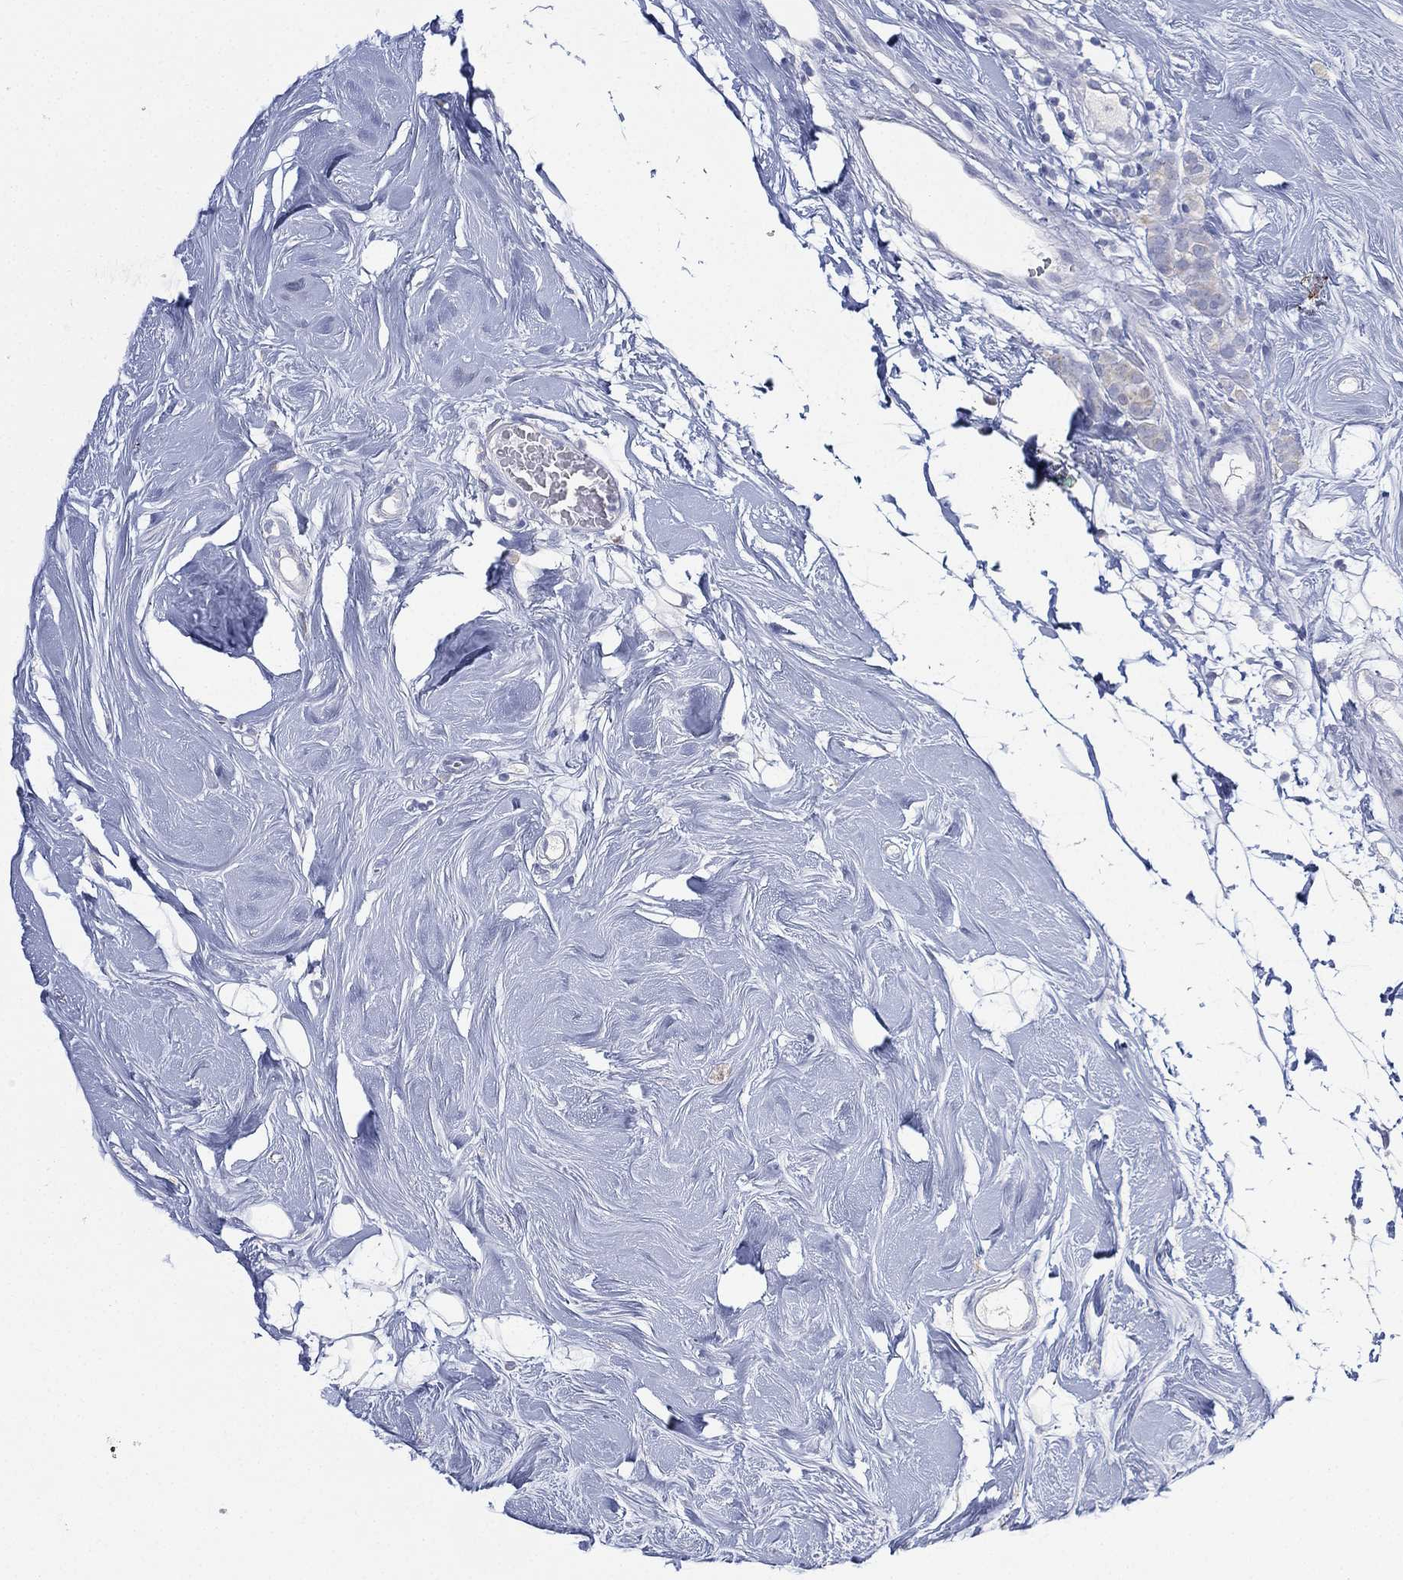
{"staining": {"intensity": "negative", "quantity": "none", "location": "none"}, "tissue": "breast cancer", "cell_type": "Tumor cells", "image_type": "cancer", "snomed": [{"axis": "morphology", "description": "Lobular carcinoma"}, {"axis": "topography", "description": "Breast"}], "caption": "This image is of breast cancer (lobular carcinoma) stained with immunohistochemistry (IHC) to label a protein in brown with the nuclei are counter-stained blue. There is no expression in tumor cells.", "gene": "FMO1", "patient": {"sex": "female", "age": 49}}